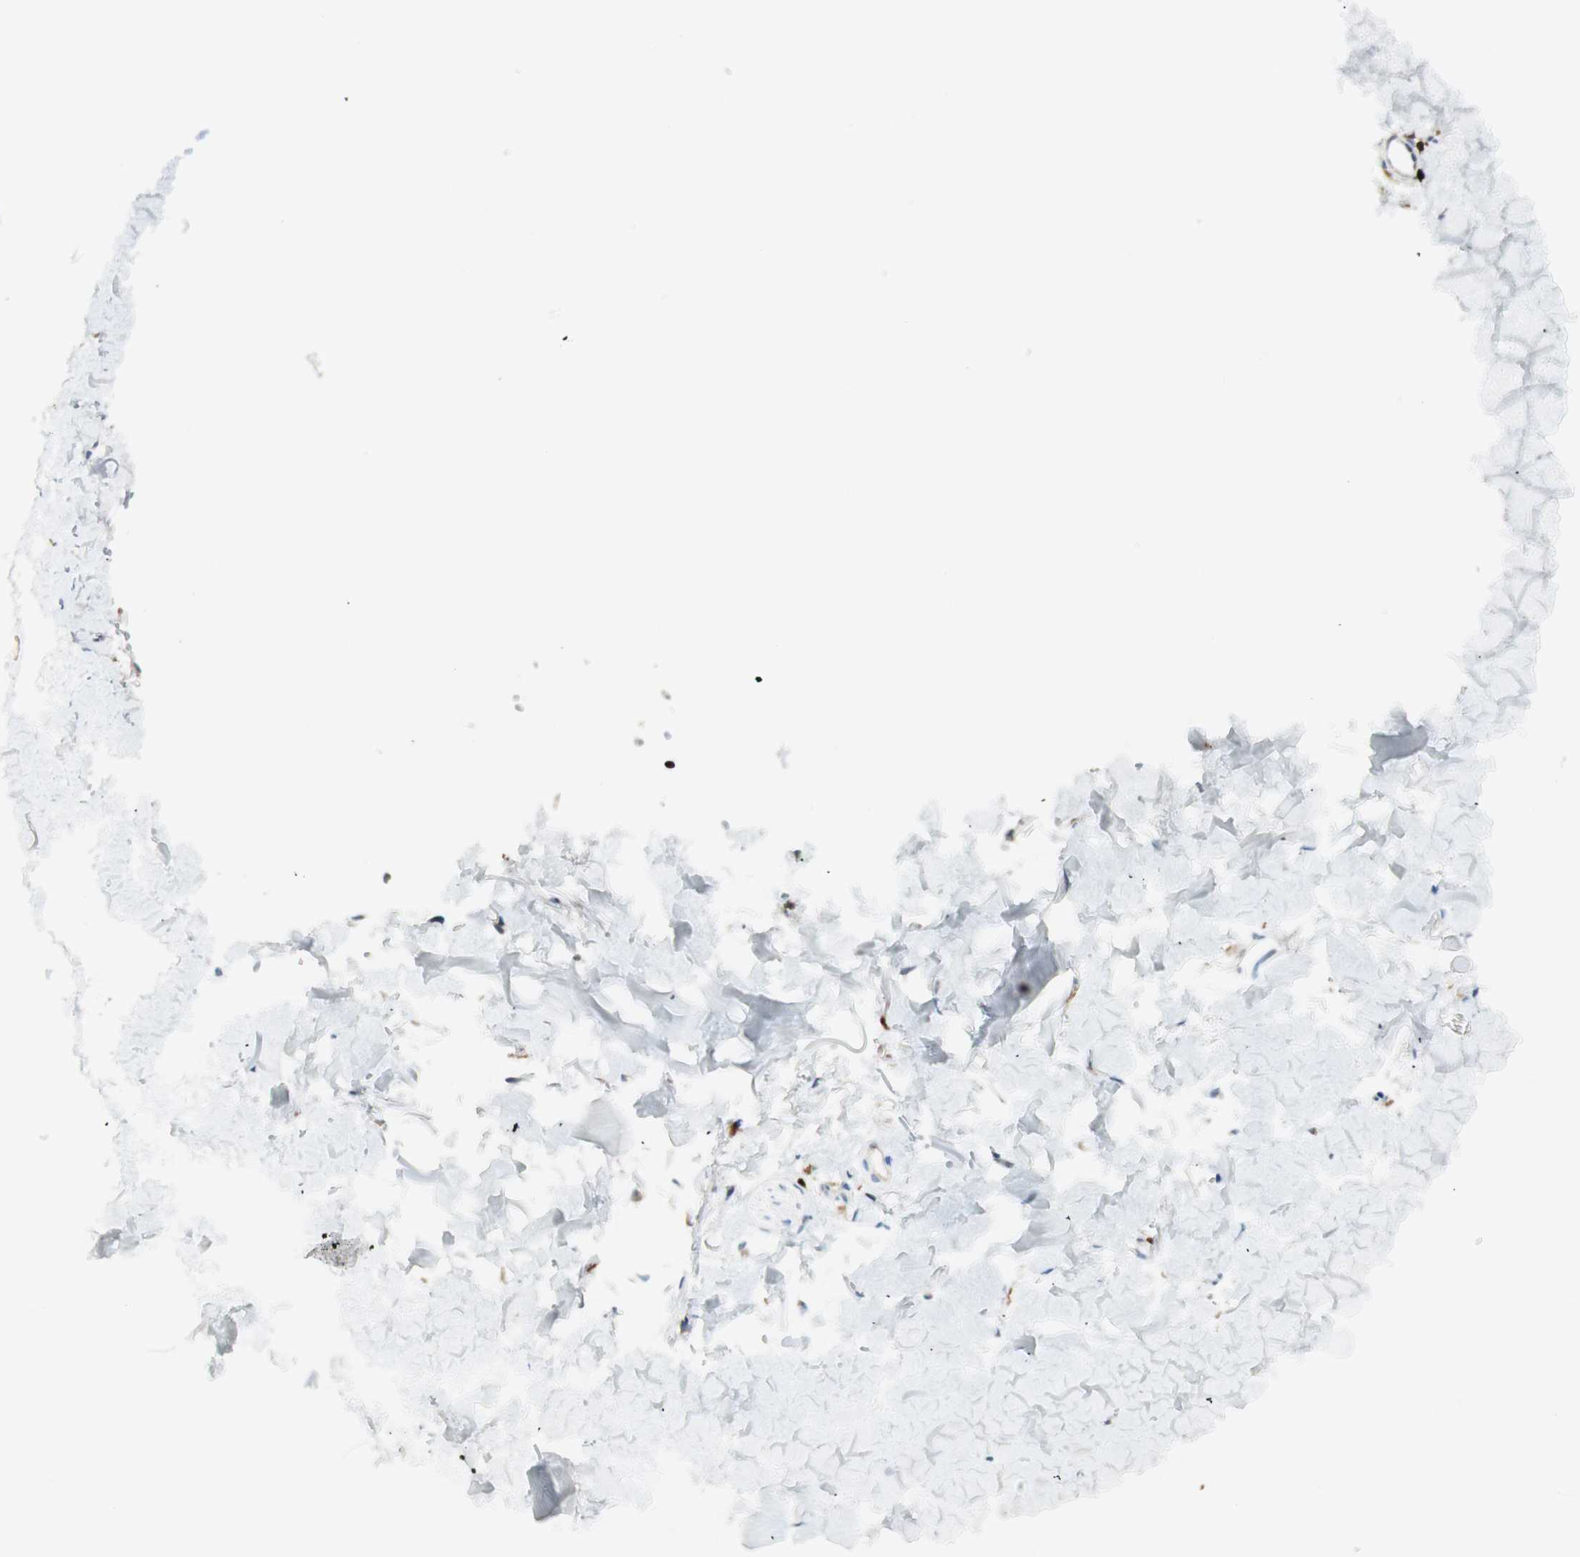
{"staining": {"intensity": "negative", "quantity": "none", "location": "none"}, "tissue": "skin", "cell_type": "Fibroblasts", "image_type": "normal", "snomed": [{"axis": "morphology", "description": "Normal tissue, NOS"}, {"axis": "topography", "description": "Skin"}], "caption": "Histopathology image shows no significant protein staining in fibroblasts of benign skin.", "gene": "HPGD", "patient": {"sex": "female", "age": 56}}